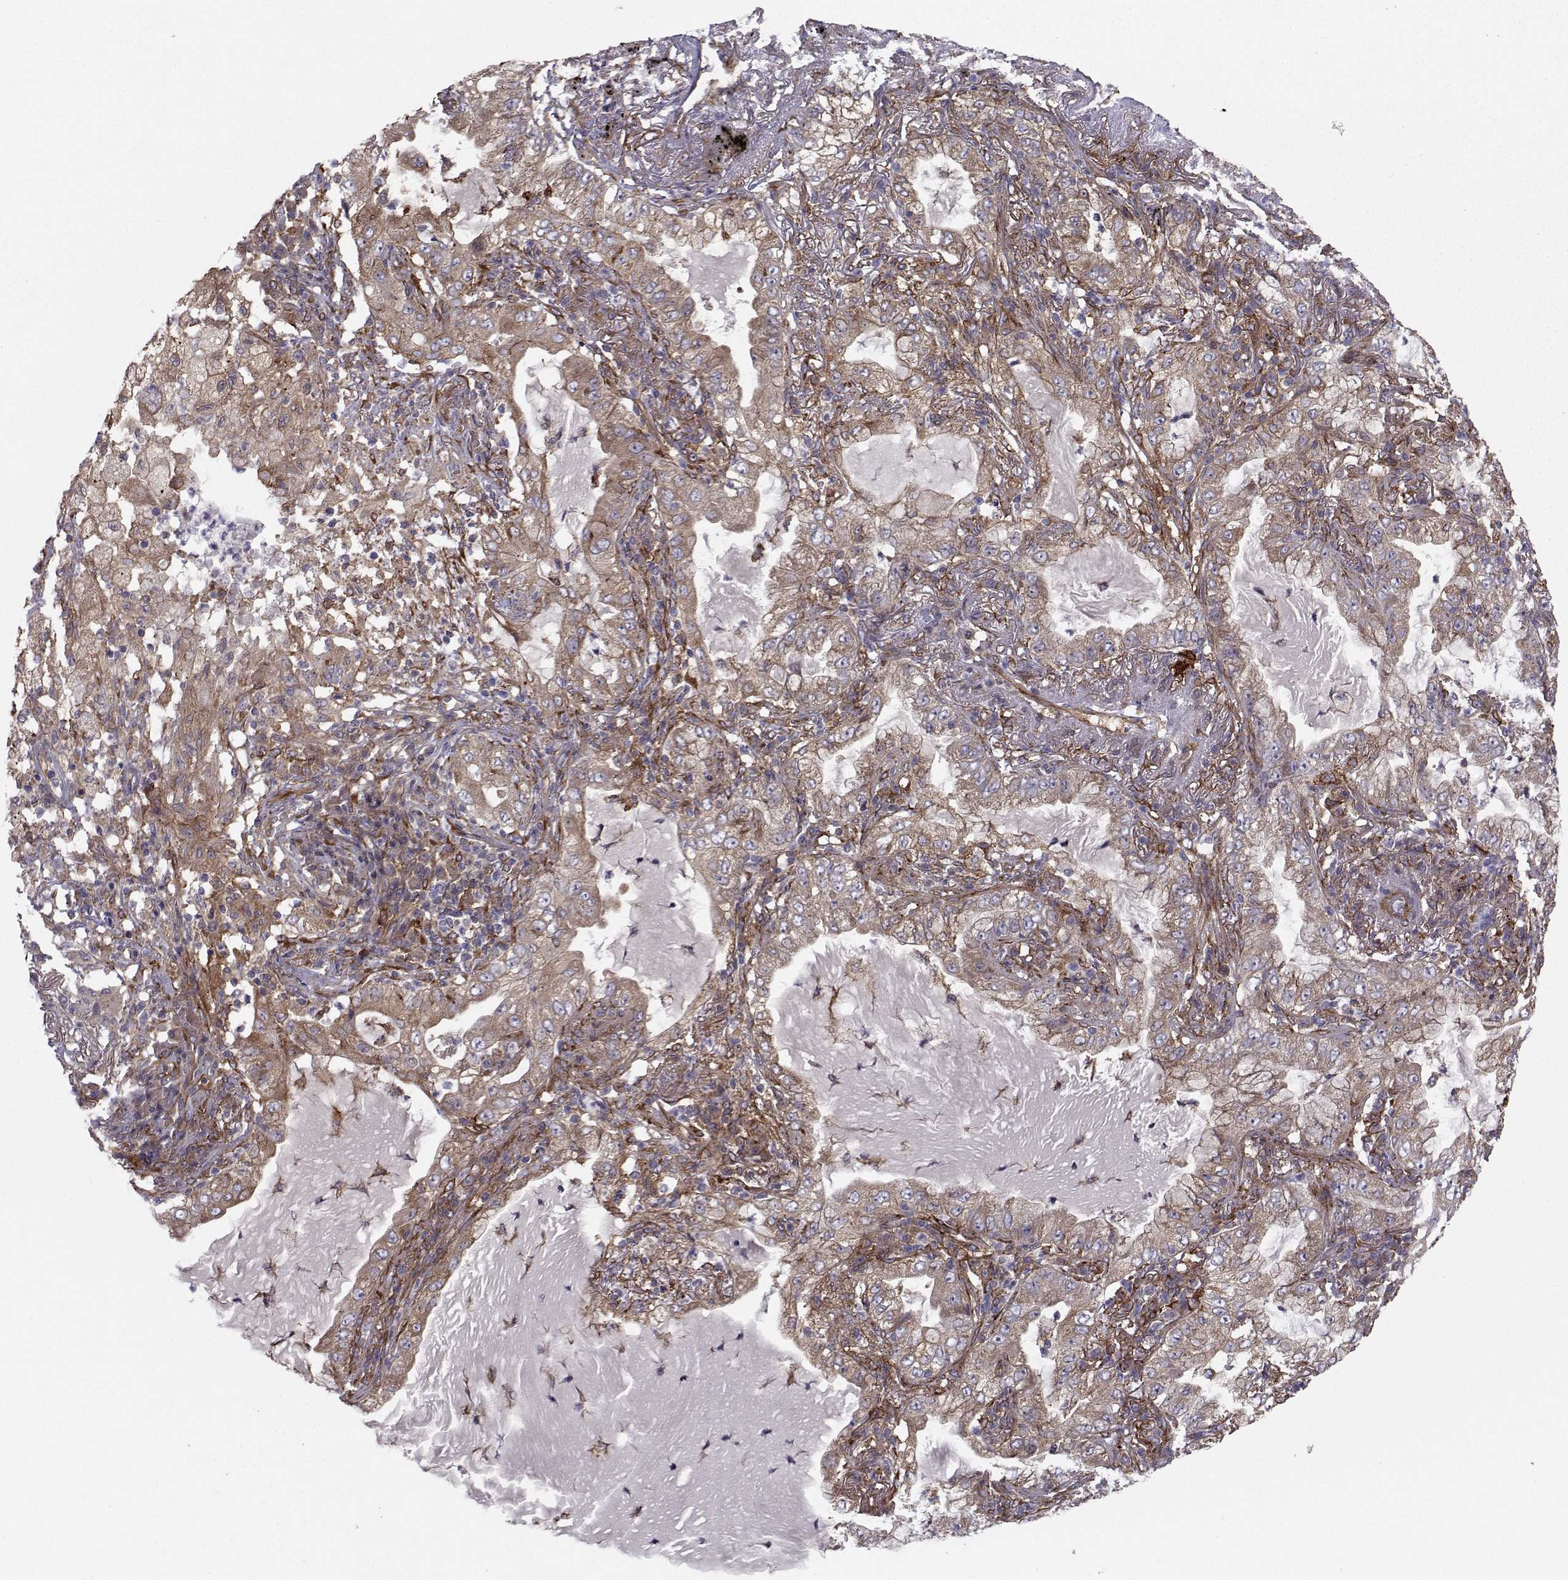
{"staining": {"intensity": "moderate", "quantity": ">75%", "location": "cytoplasmic/membranous"}, "tissue": "lung cancer", "cell_type": "Tumor cells", "image_type": "cancer", "snomed": [{"axis": "morphology", "description": "Adenocarcinoma, NOS"}, {"axis": "topography", "description": "Lung"}], "caption": "The immunohistochemical stain shows moderate cytoplasmic/membranous positivity in tumor cells of lung adenocarcinoma tissue.", "gene": "TRIP10", "patient": {"sex": "female", "age": 73}}